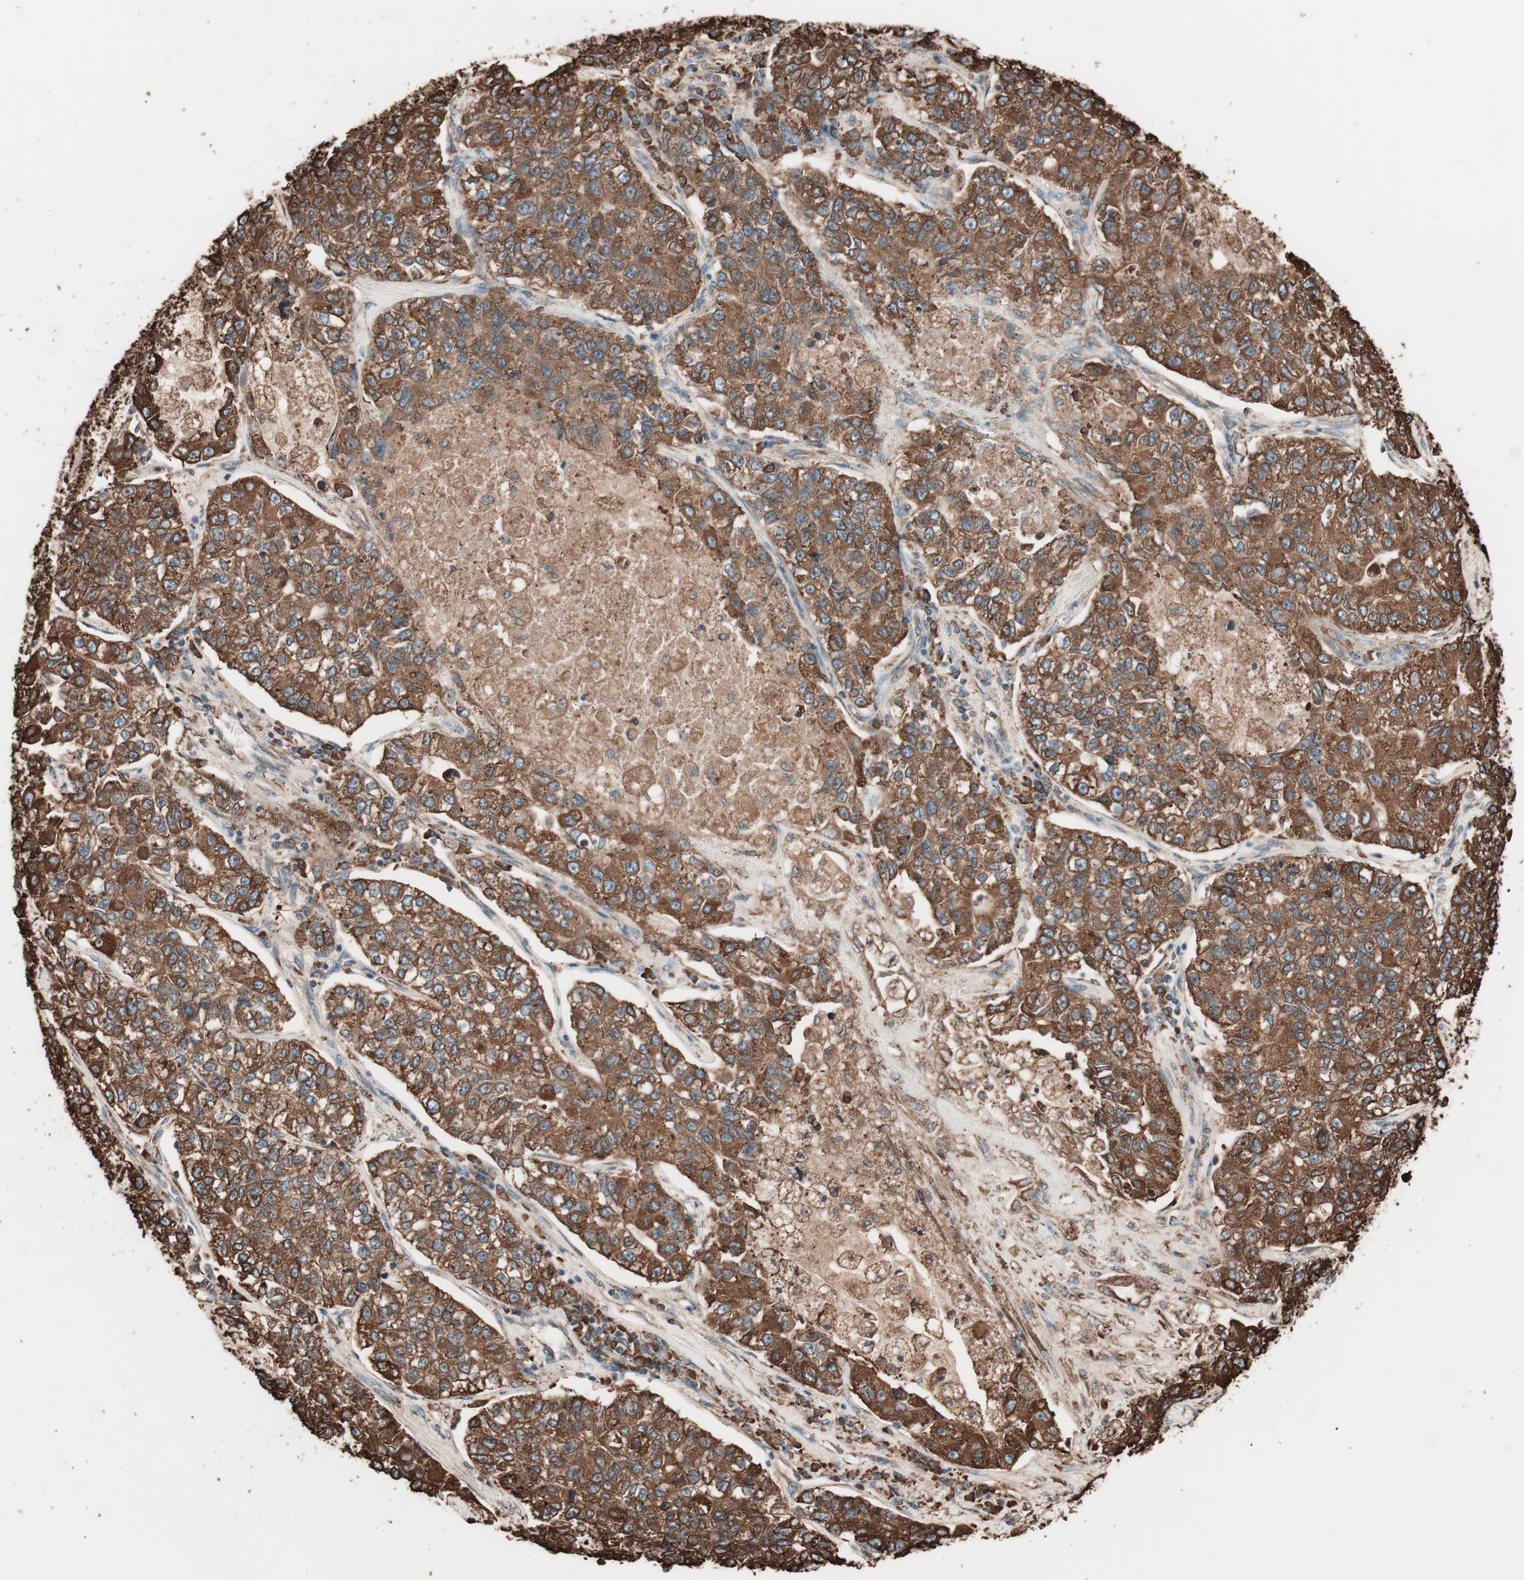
{"staining": {"intensity": "strong", "quantity": ">75%", "location": "cytoplasmic/membranous"}, "tissue": "lung cancer", "cell_type": "Tumor cells", "image_type": "cancer", "snomed": [{"axis": "morphology", "description": "Adenocarcinoma, NOS"}, {"axis": "topography", "description": "Lung"}], "caption": "Lung adenocarcinoma stained with immunohistochemistry demonstrates strong cytoplasmic/membranous expression in about >75% of tumor cells. (Brightfield microscopy of DAB IHC at high magnification).", "gene": "VEGFA", "patient": {"sex": "male", "age": 49}}